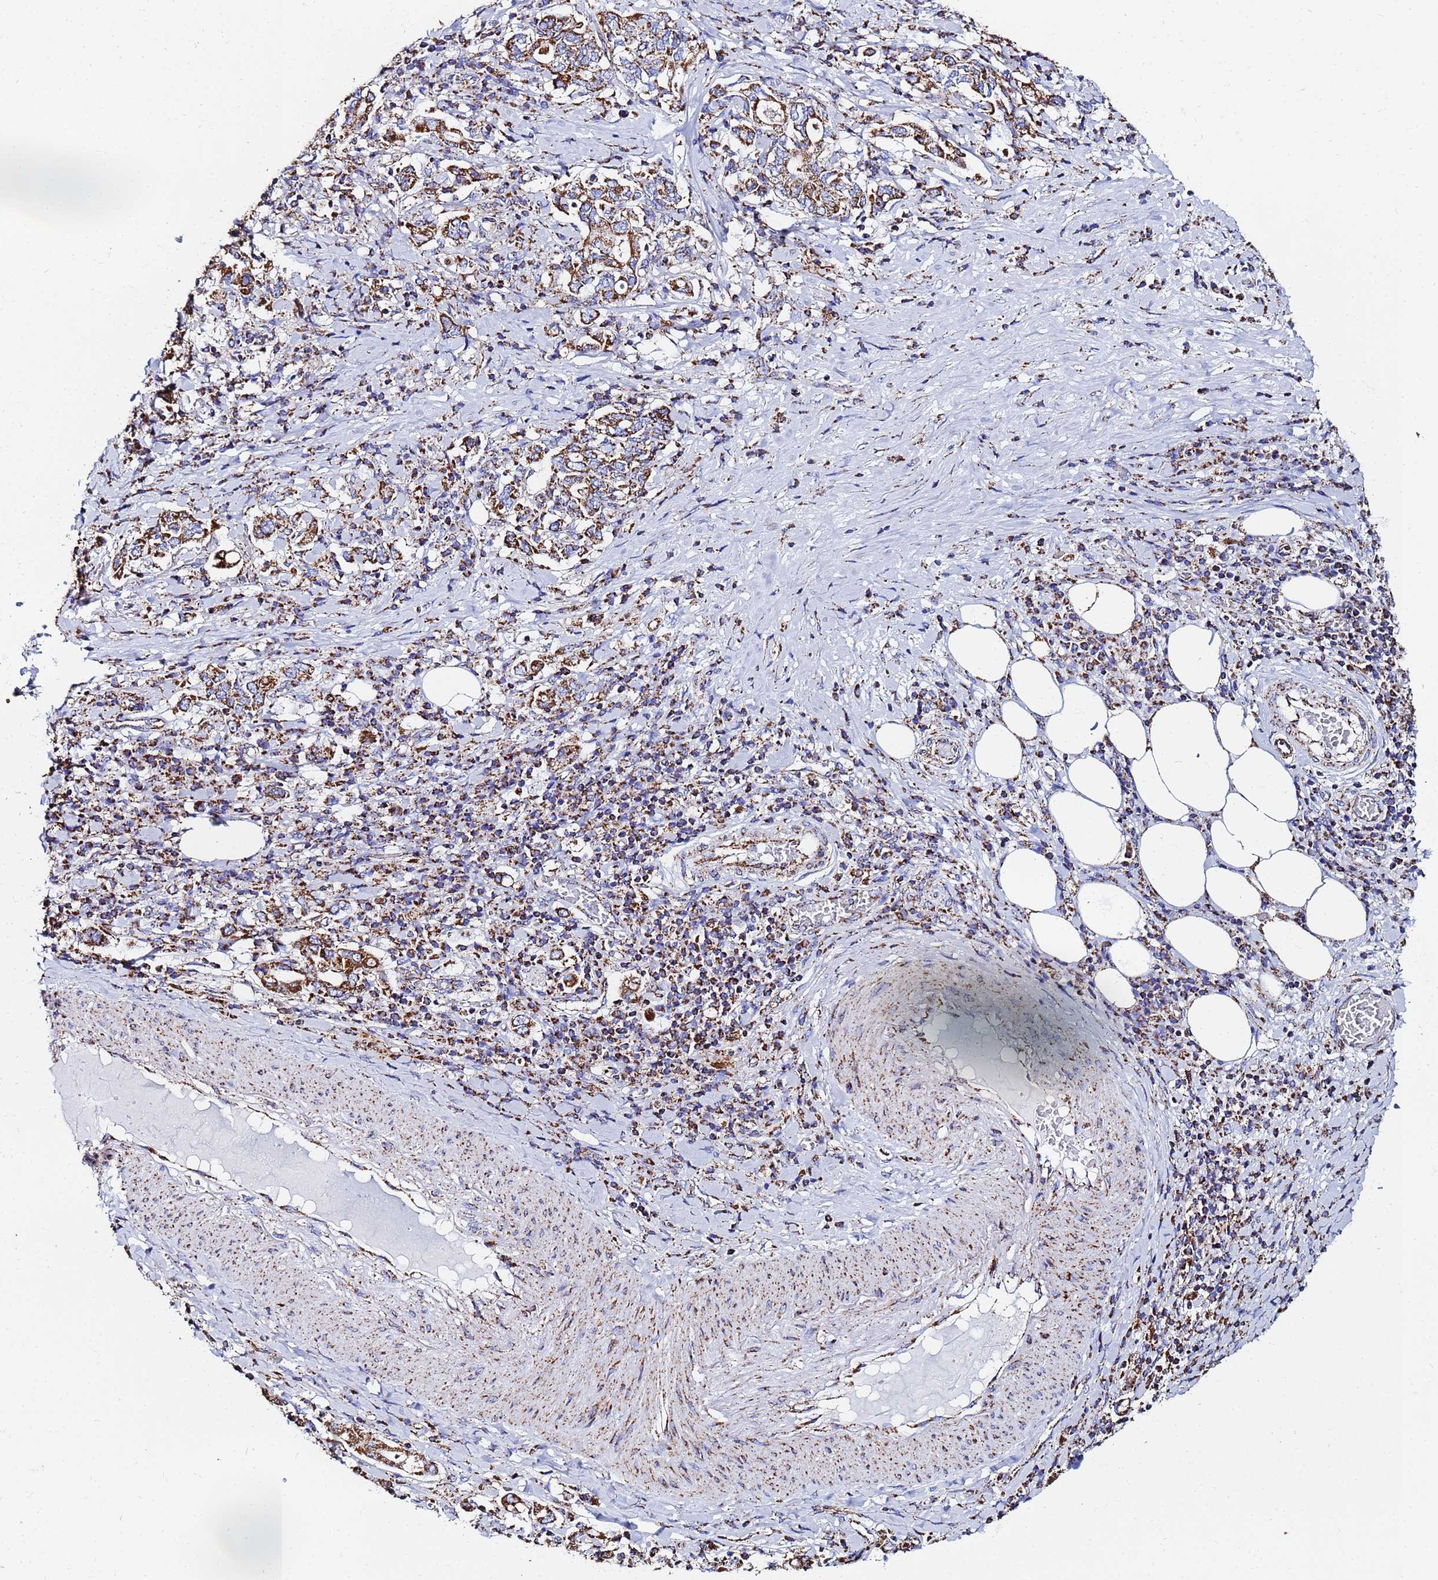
{"staining": {"intensity": "strong", "quantity": ">75%", "location": "cytoplasmic/membranous"}, "tissue": "stomach cancer", "cell_type": "Tumor cells", "image_type": "cancer", "snomed": [{"axis": "morphology", "description": "Adenocarcinoma, NOS"}, {"axis": "topography", "description": "Stomach, upper"}, {"axis": "topography", "description": "Stomach"}], "caption": "Human stomach cancer (adenocarcinoma) stained for a protein (brown) demonstrates strong cytoplasmic/membranous positive positivity in approximately >75% of tumor cells.", "gene": "GLUD1", "patient": {"sex": "male", "age": 62}}